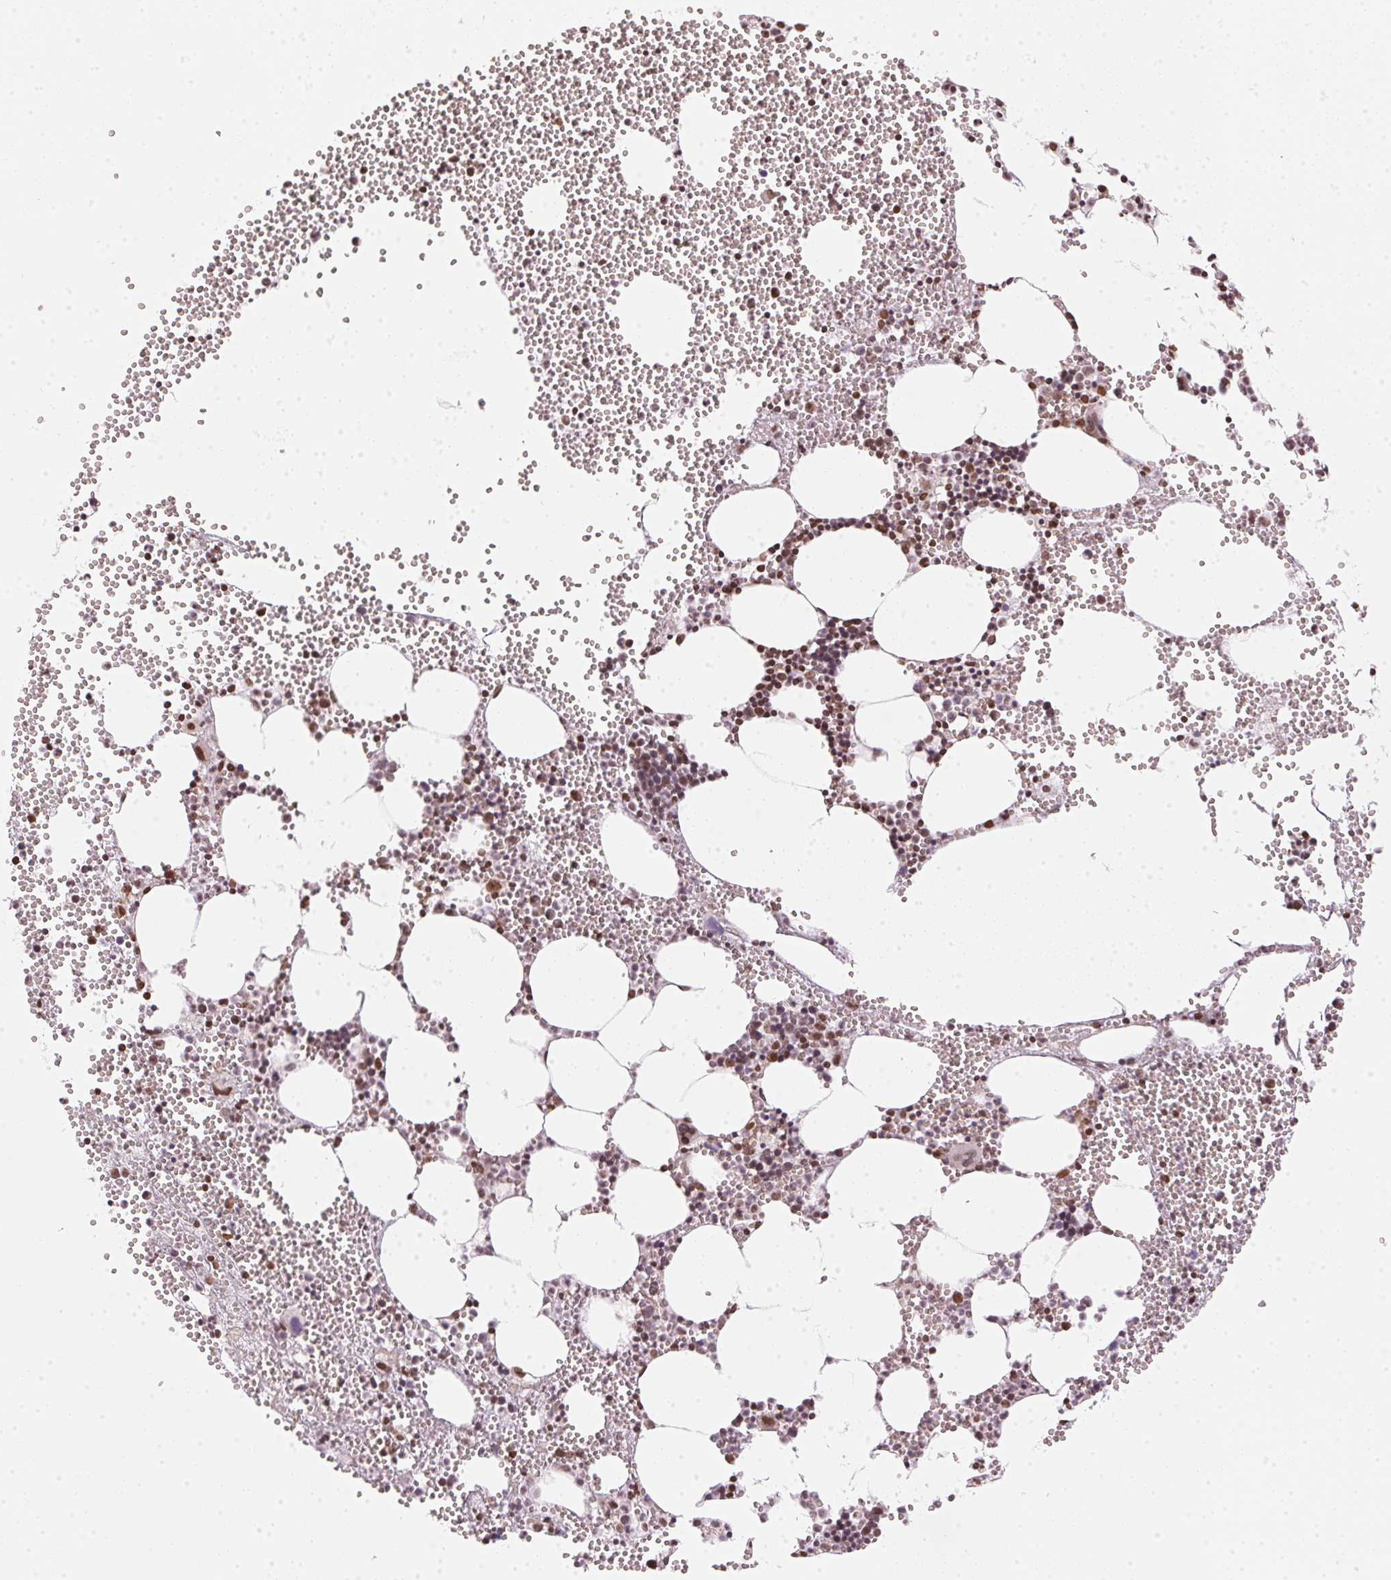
{"staining": {"intensity": "moderate", "quantity": "25%-75%", "location": "nuclear"}, "tissue": "bone marrow", "cell_type": "Hematopoietic cells", "image_type": "normal", "snomed": [{"axis": "morphology", "description": "Normal tissue, NOS"}, {"axis": "topography", "description": "Bone marrow"}], "caption": "Hematopoietic cells reveal moderate nuclear expression in about 25%-75% of cells in normal bone marrow.", "gene": "KAT6A", "patient": {"sex": "male", "age": 89}}